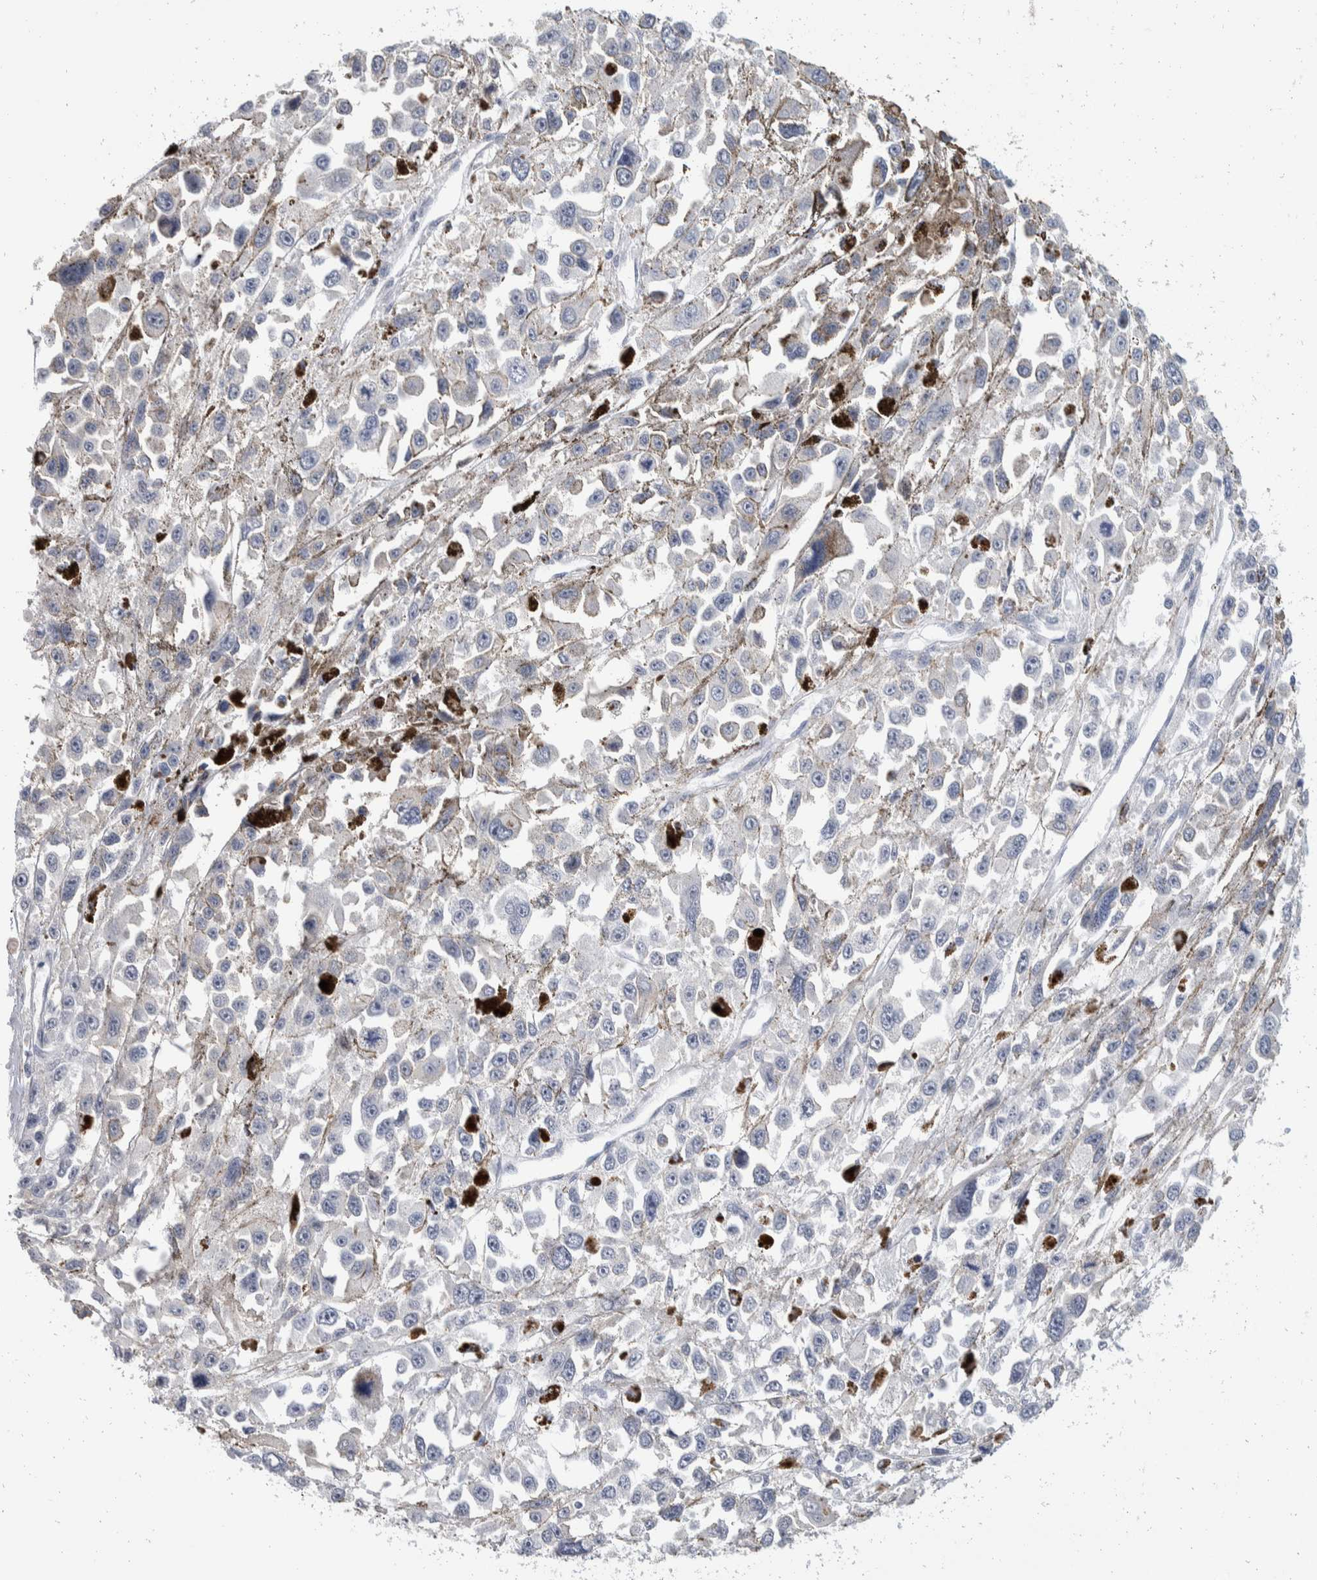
{"staining": {"intensity": "negative", "quantity": "none", "location": "none"}, "tissue": "melanoma", "cell_type": "Tumor cells", "image_type": "cancer", "snomed": [{"axis": "morphology", "description": "Malignant melanoma, Metastatic site"}, {"axis": "topography", "description": "Lymph node"}], "caption": "This is an immunohistochemistry micrograph of human malignant melanoma (metastatic site). There is no positivity in tumor cells.", "gene": "CATSPERD", "patient": {"sex": "male", "age": 59}}